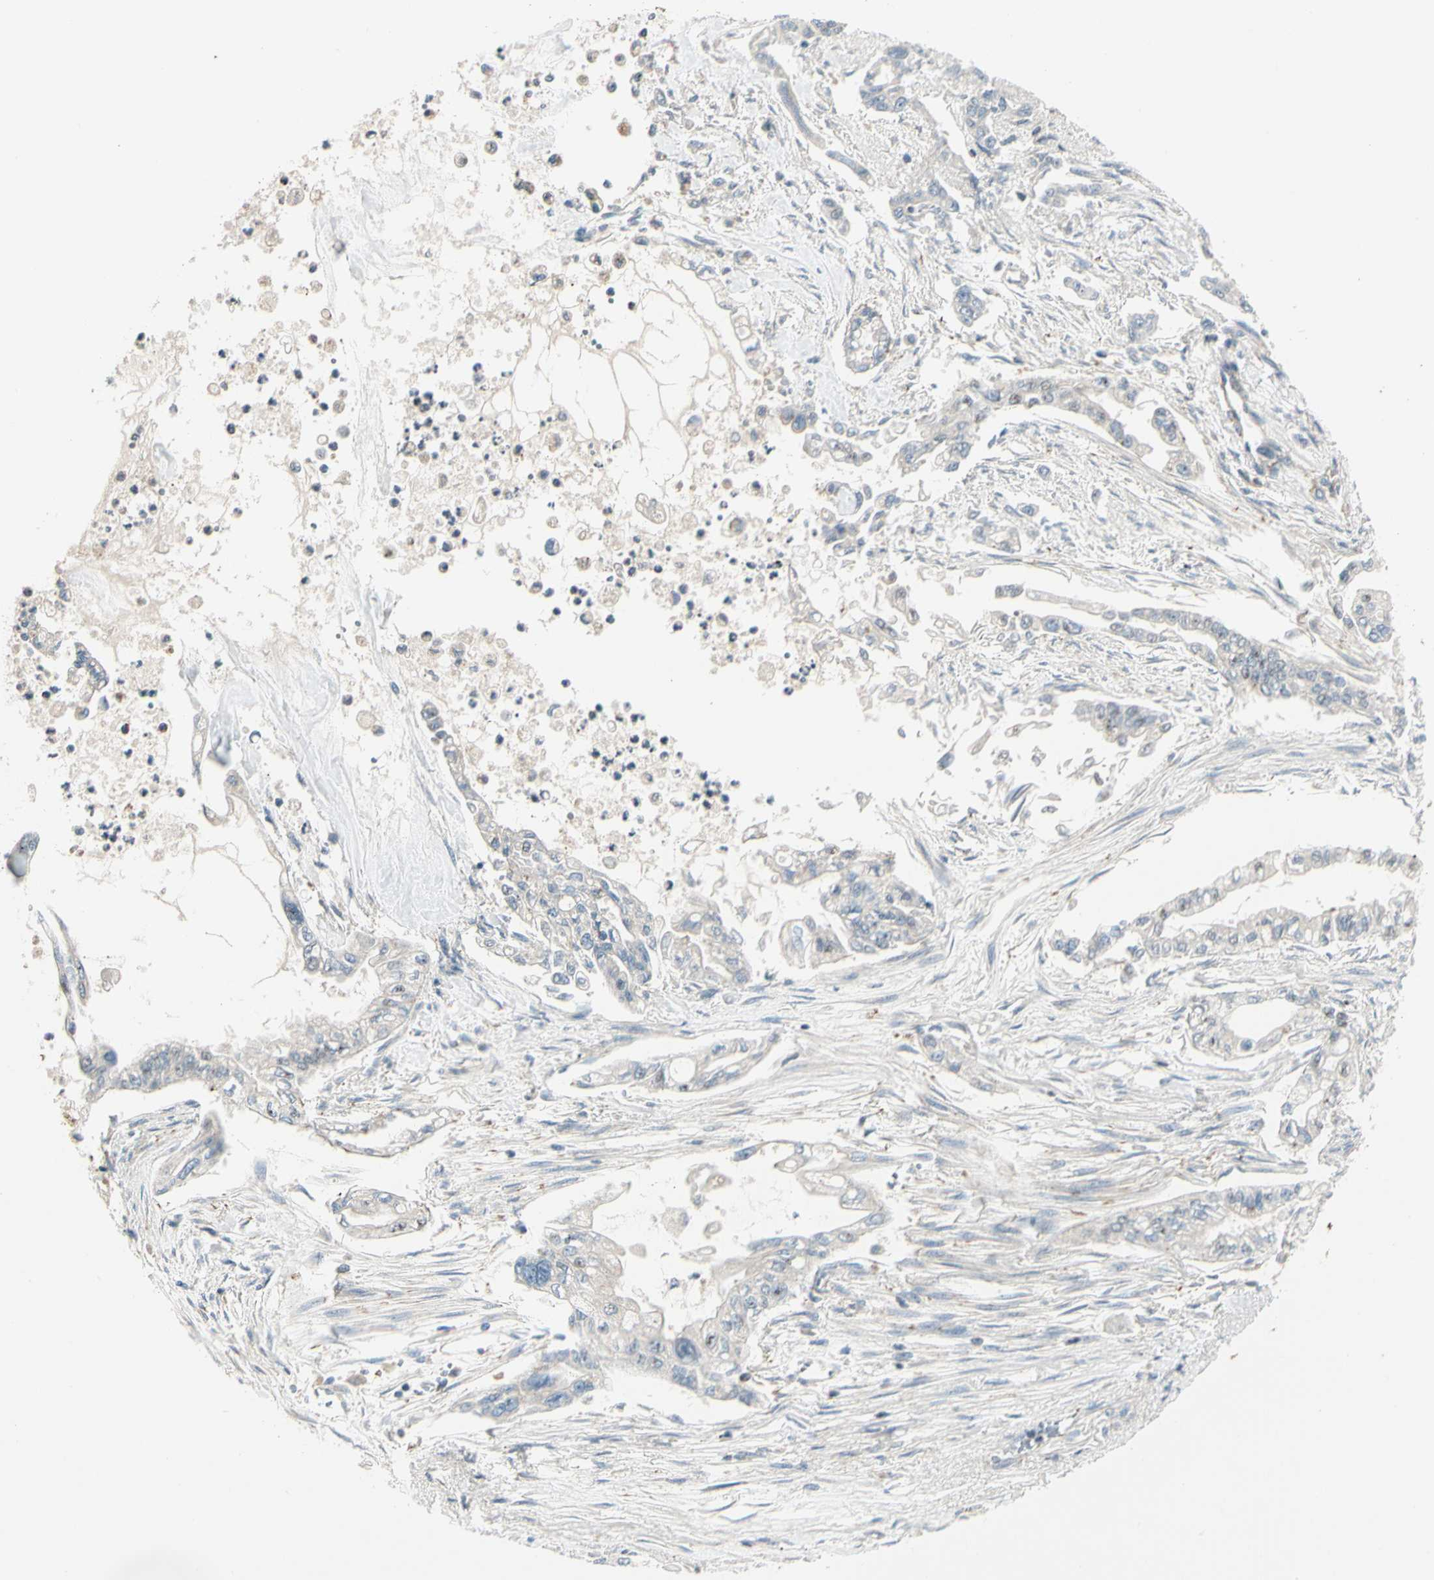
{"staining": {"intensity": "negative", "quantity": "none", "location": "none"}, "tissue": "pancreatic cancer", "cell_type": "Tumor cells", "image_type": "cancer", "snomed": [{"axis": "morphology", "description": "Normal tissue, NOS"}, {"axis": "topography", "description": "Pancreas"}], "caption": "This is a micrograph of immunohistochemistry staining of pancreatic cancer, which shows no positivity in tumor cells. The staining is performed using DAB (3,3'-diaminobenzidine) brown chromogen with nuclei counter-stained in using hematoxylin.", "gene": "CDH6", "patient": {"sex": "male", "age": 42}}